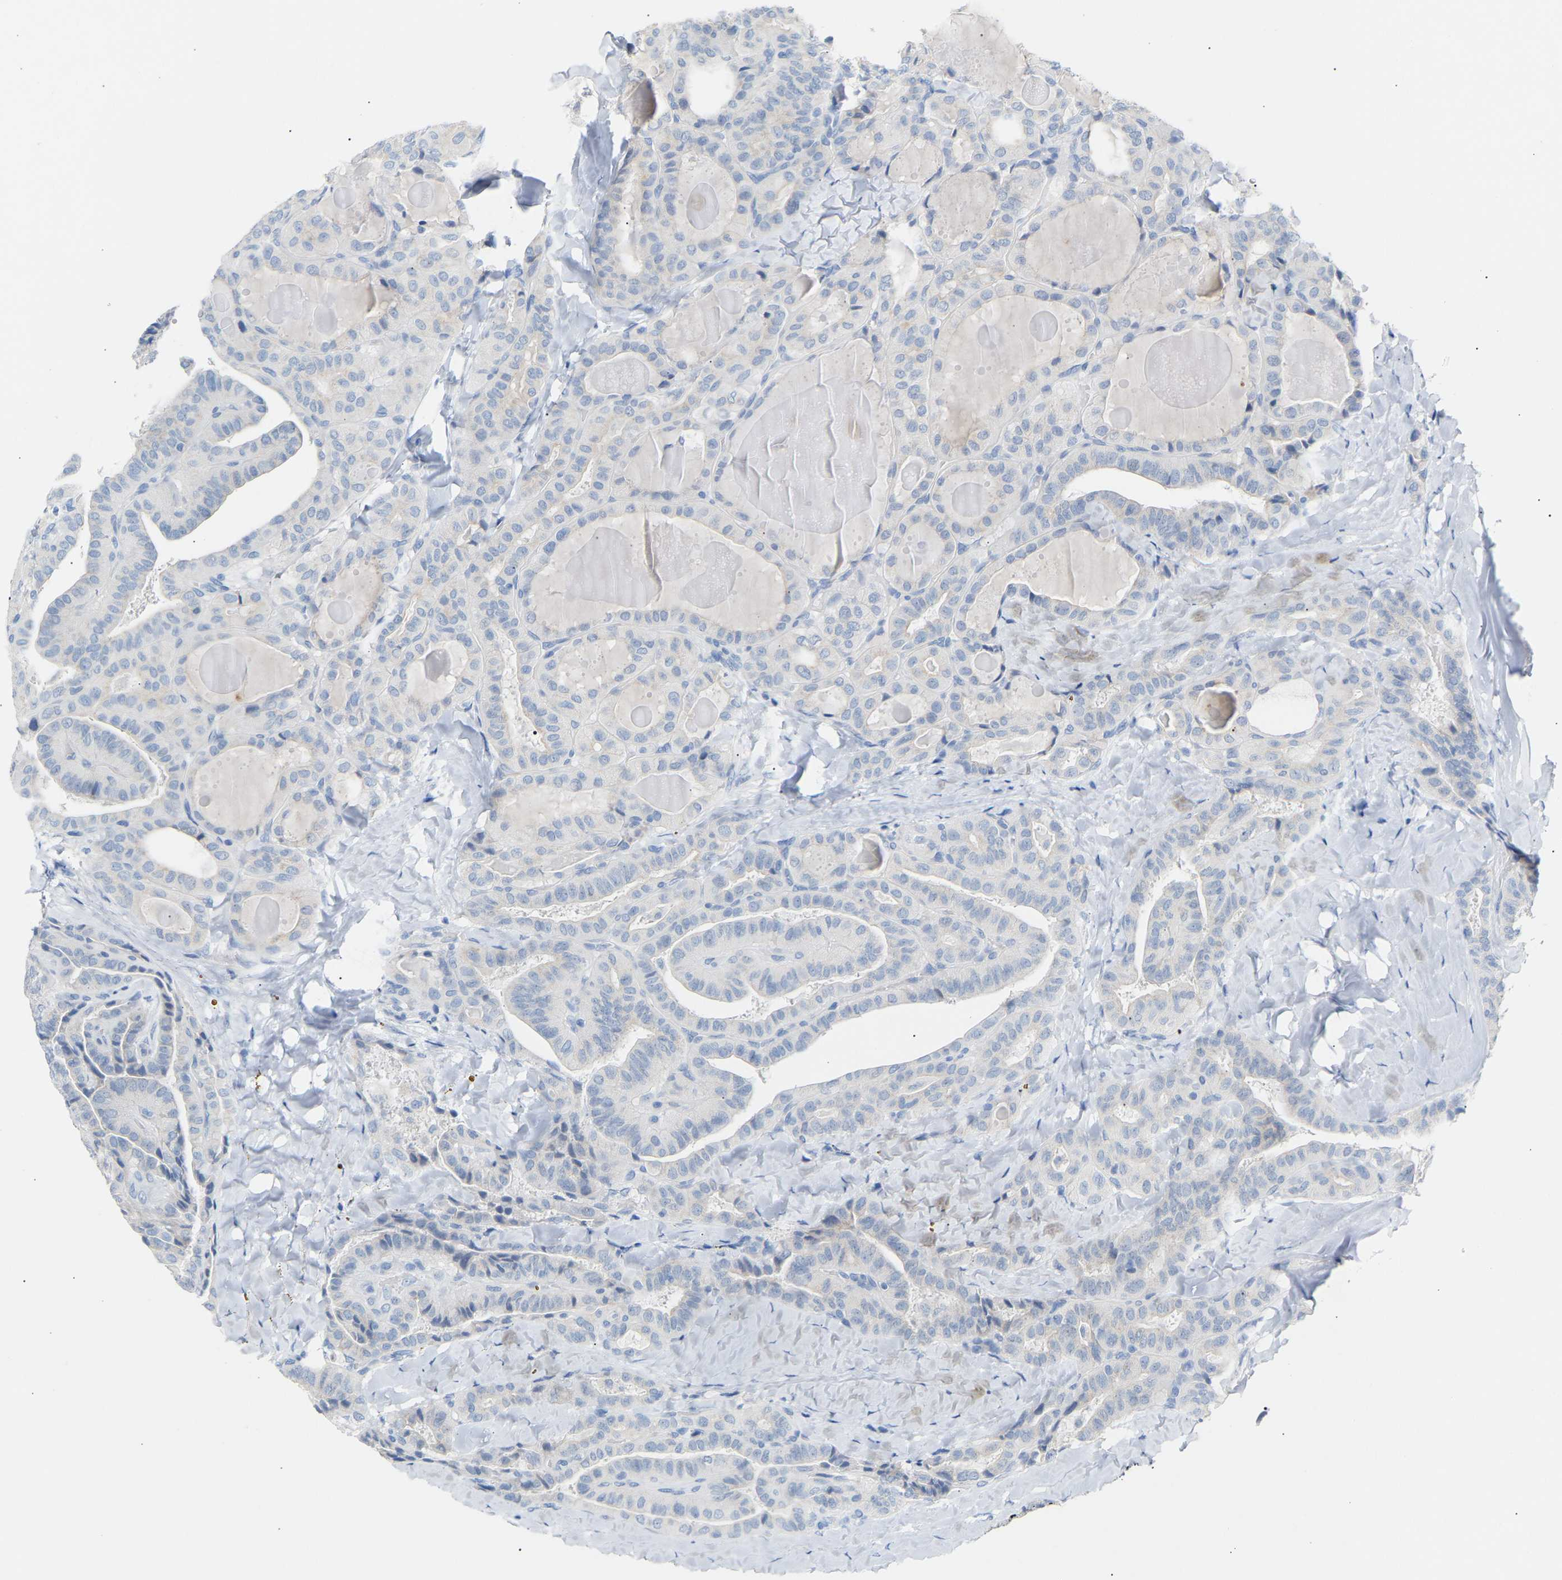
{"staining": {"intensity": "negative", "quantity": "none", "location": "none"}, "tissue": "thyroid cancer", "cell_type": "Tumor cells", "image_type": "cancer", "snomed": [{"axis": "morphology", "description": "Papillary adenocarcinoma, NOS"}, {"axis": "topography", "description": "Thyroid gland"}], "caption": "The IHC image has no significant positivity in tumor cells of thyroid papillary adenocarcinoma tissue.", "gene": "PEX1", "patient": {"sex": "male", "age": 77}}